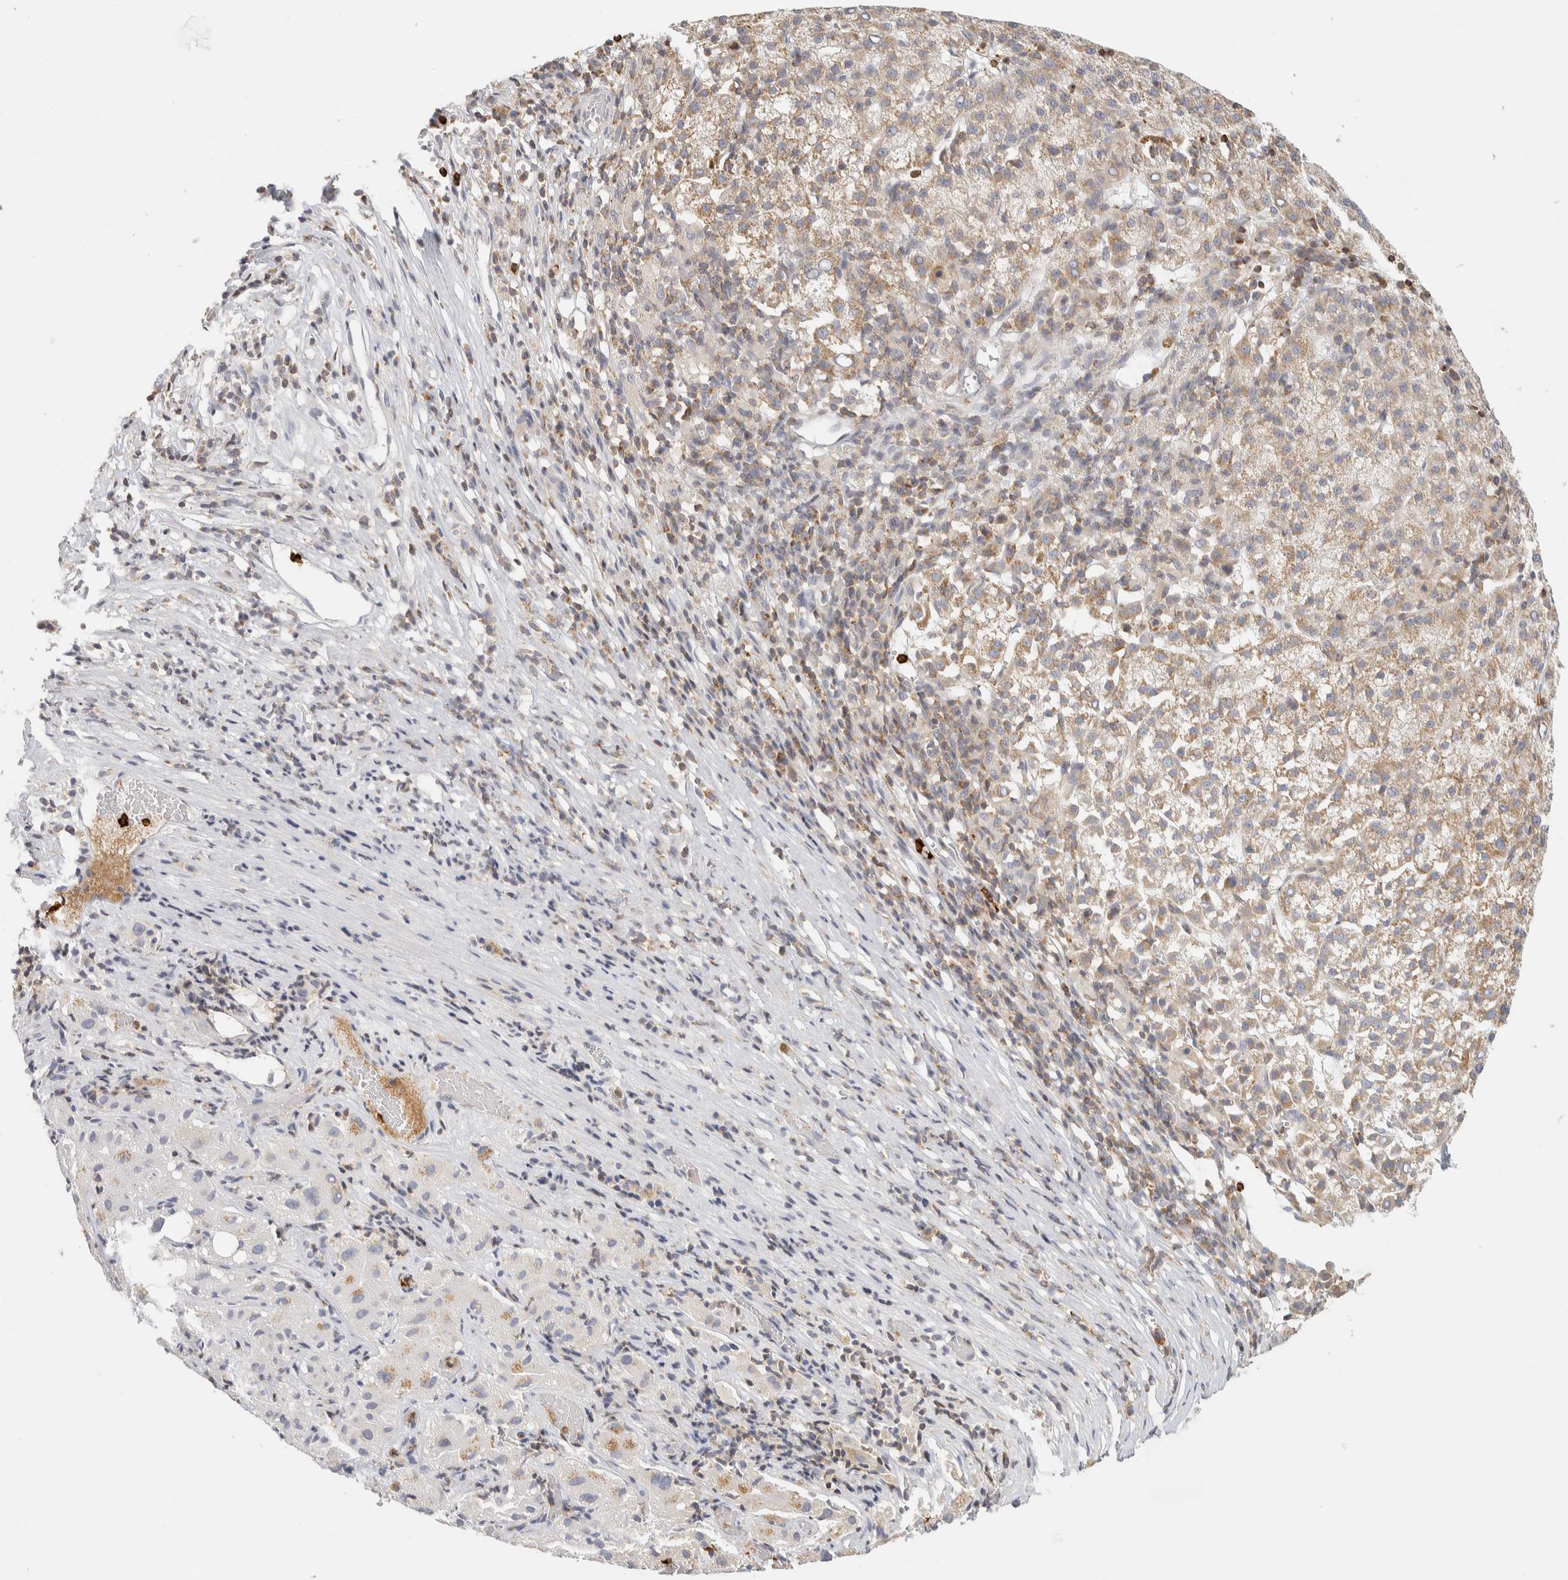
{"staining": {"intensity": "weak", "quantity": ">75%", "location": "cytoplasmic/membranous"}, "tissue": "liver cancer", "cell_type": "Tumor cells", "image_type": "cancer", "snomed": [{"axis": "morphology", "description": "Carcinoma, Hepatocellular, NOS"}, {"axis": "topography", "description": "Liver"}], "caption": "Approximately >75% of tumor cells in liver cancer (hepatocellular carcinoma) show weak cytoplasmic/membranous protein expression as visualized by brown immunohistochemical staining.", "gene": "RUNDC1", "patient": {"sex": "female", "age": 58}}